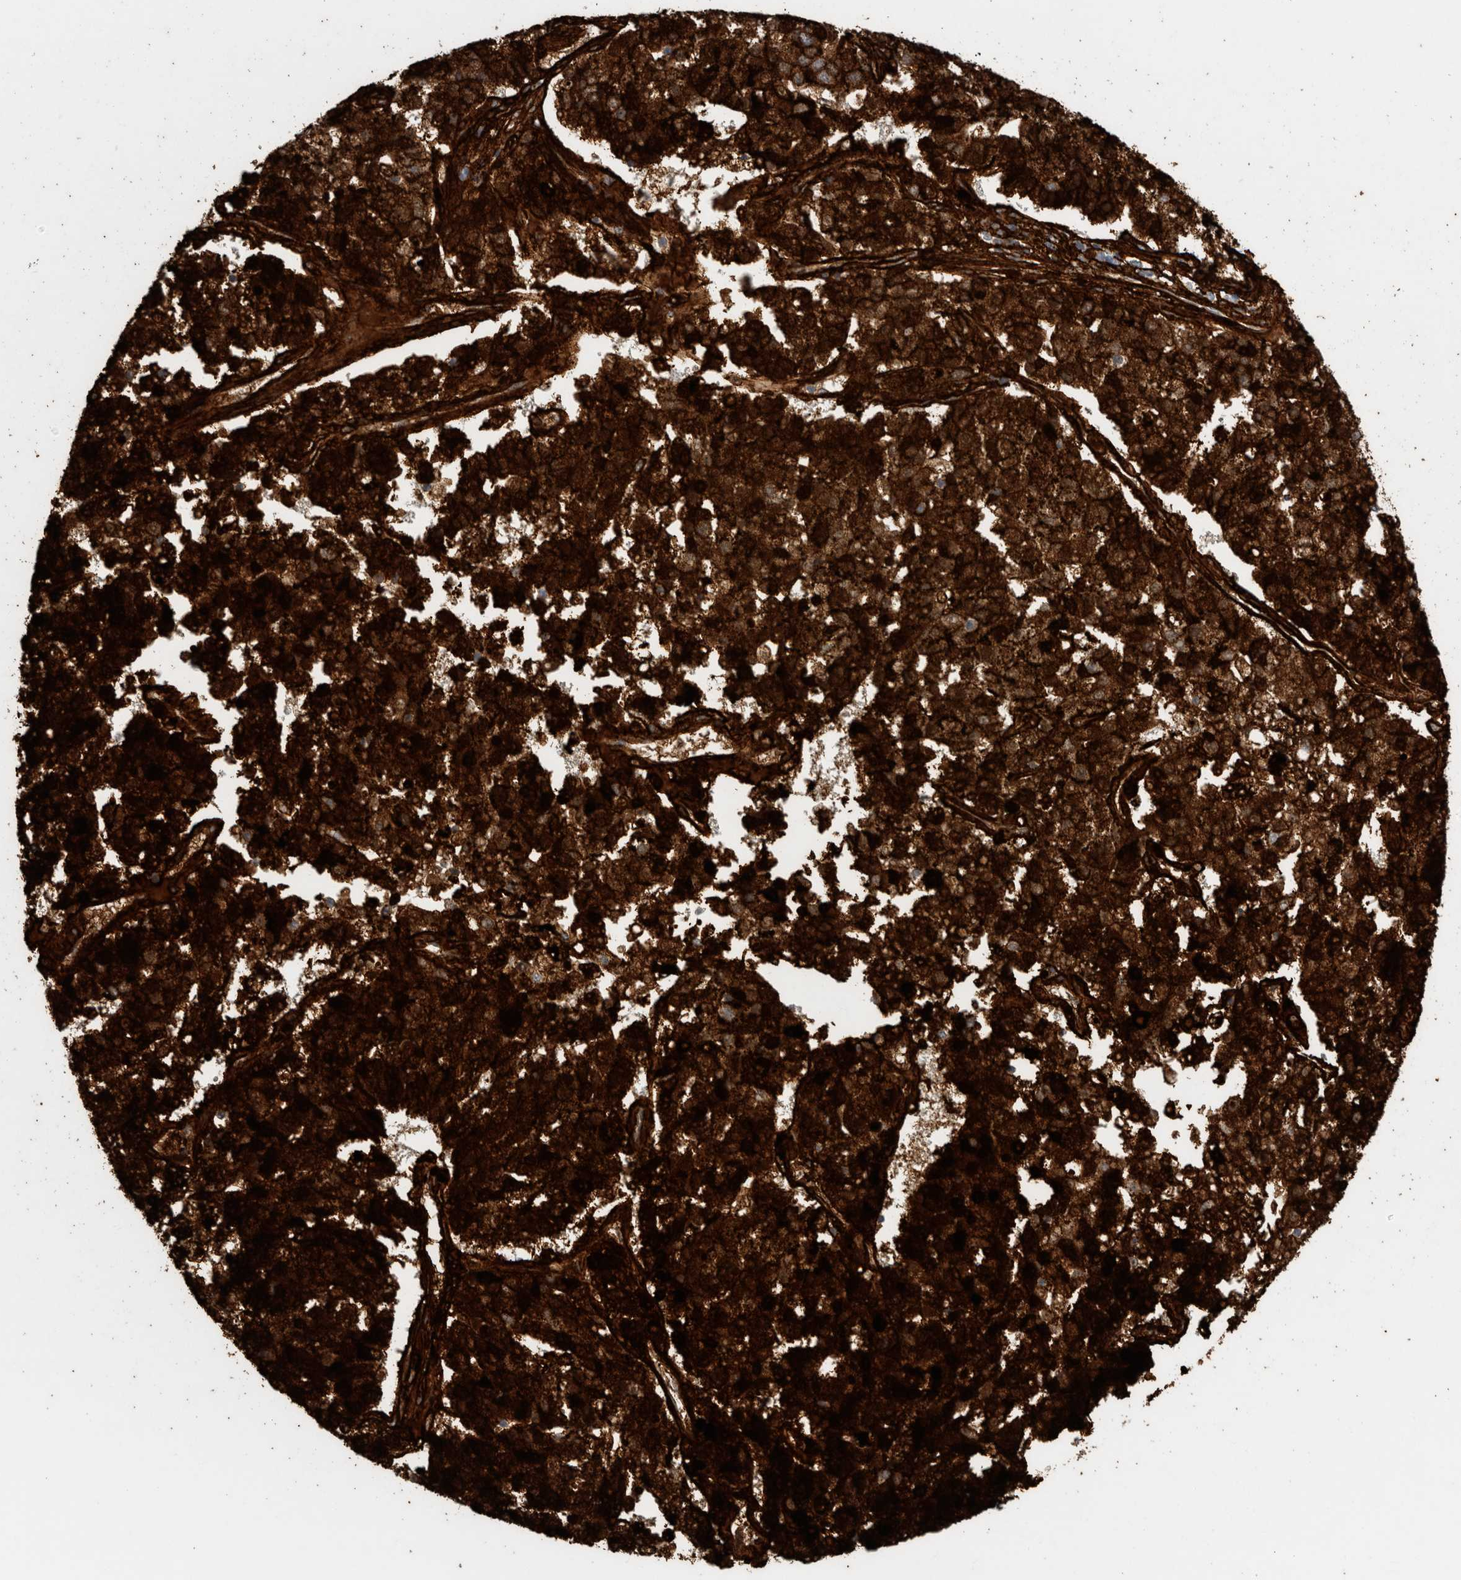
{"staining": {"intensity": "strong", "quantity": ">75%", "location": "cytoplasmic/membranous"}, "tissue": "pancreatic cancer", "cell_type": "Tumor cells", "image_type": "cancer", "snomed": [{"axis": "morphology", "description": "Adenocarcinoma, NOS"}, {"axis": "topography", "description": "Pancreas"}], "caption": "Immunohistochemical staining of human adenocarcinoma (pancreatic) demonstrates high levels of strong cytoplasmic/membranous protein expression in about >75% of tumor cells. (DAB IHC with brightfield microscopy, high magnification).", "gene": "FN1", "patient": {"sex": "female", "age": 61}}